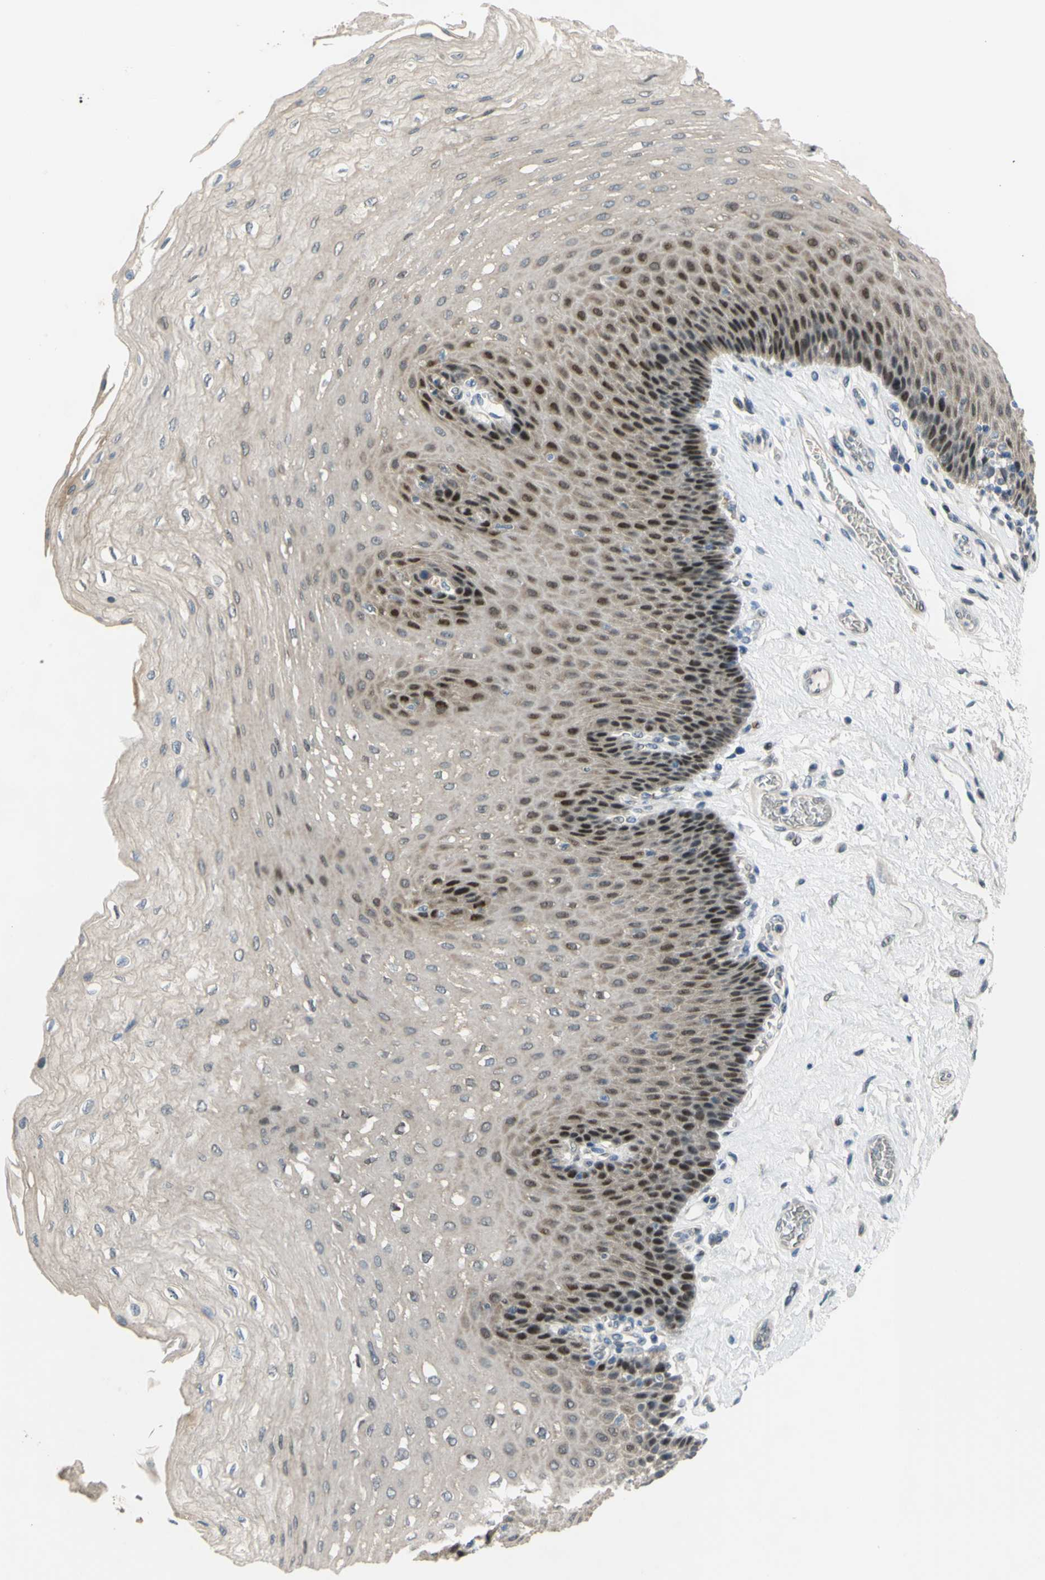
{"staining": {"intensity": "moderate", "quantity": "<25%", "location": "cytoplasmic/membranous,nuclear"}, "tissue": "esophagus", "cell_type": "Squamous epithelial cells", "image_type": "normal", "snomed": [{"axis": "morphology", "description": "Normal tissue, NOS"}, {"axis": "topography", "description": "Esophagus"}], "caption": "Moderate cytoplasmic/membranous,nuclear positivity is identified in approximately <25% of squamous epithelial cells in benign esophagus.", "gene": "ZNF184", "patient": {"sex": "female", "age": 72}}